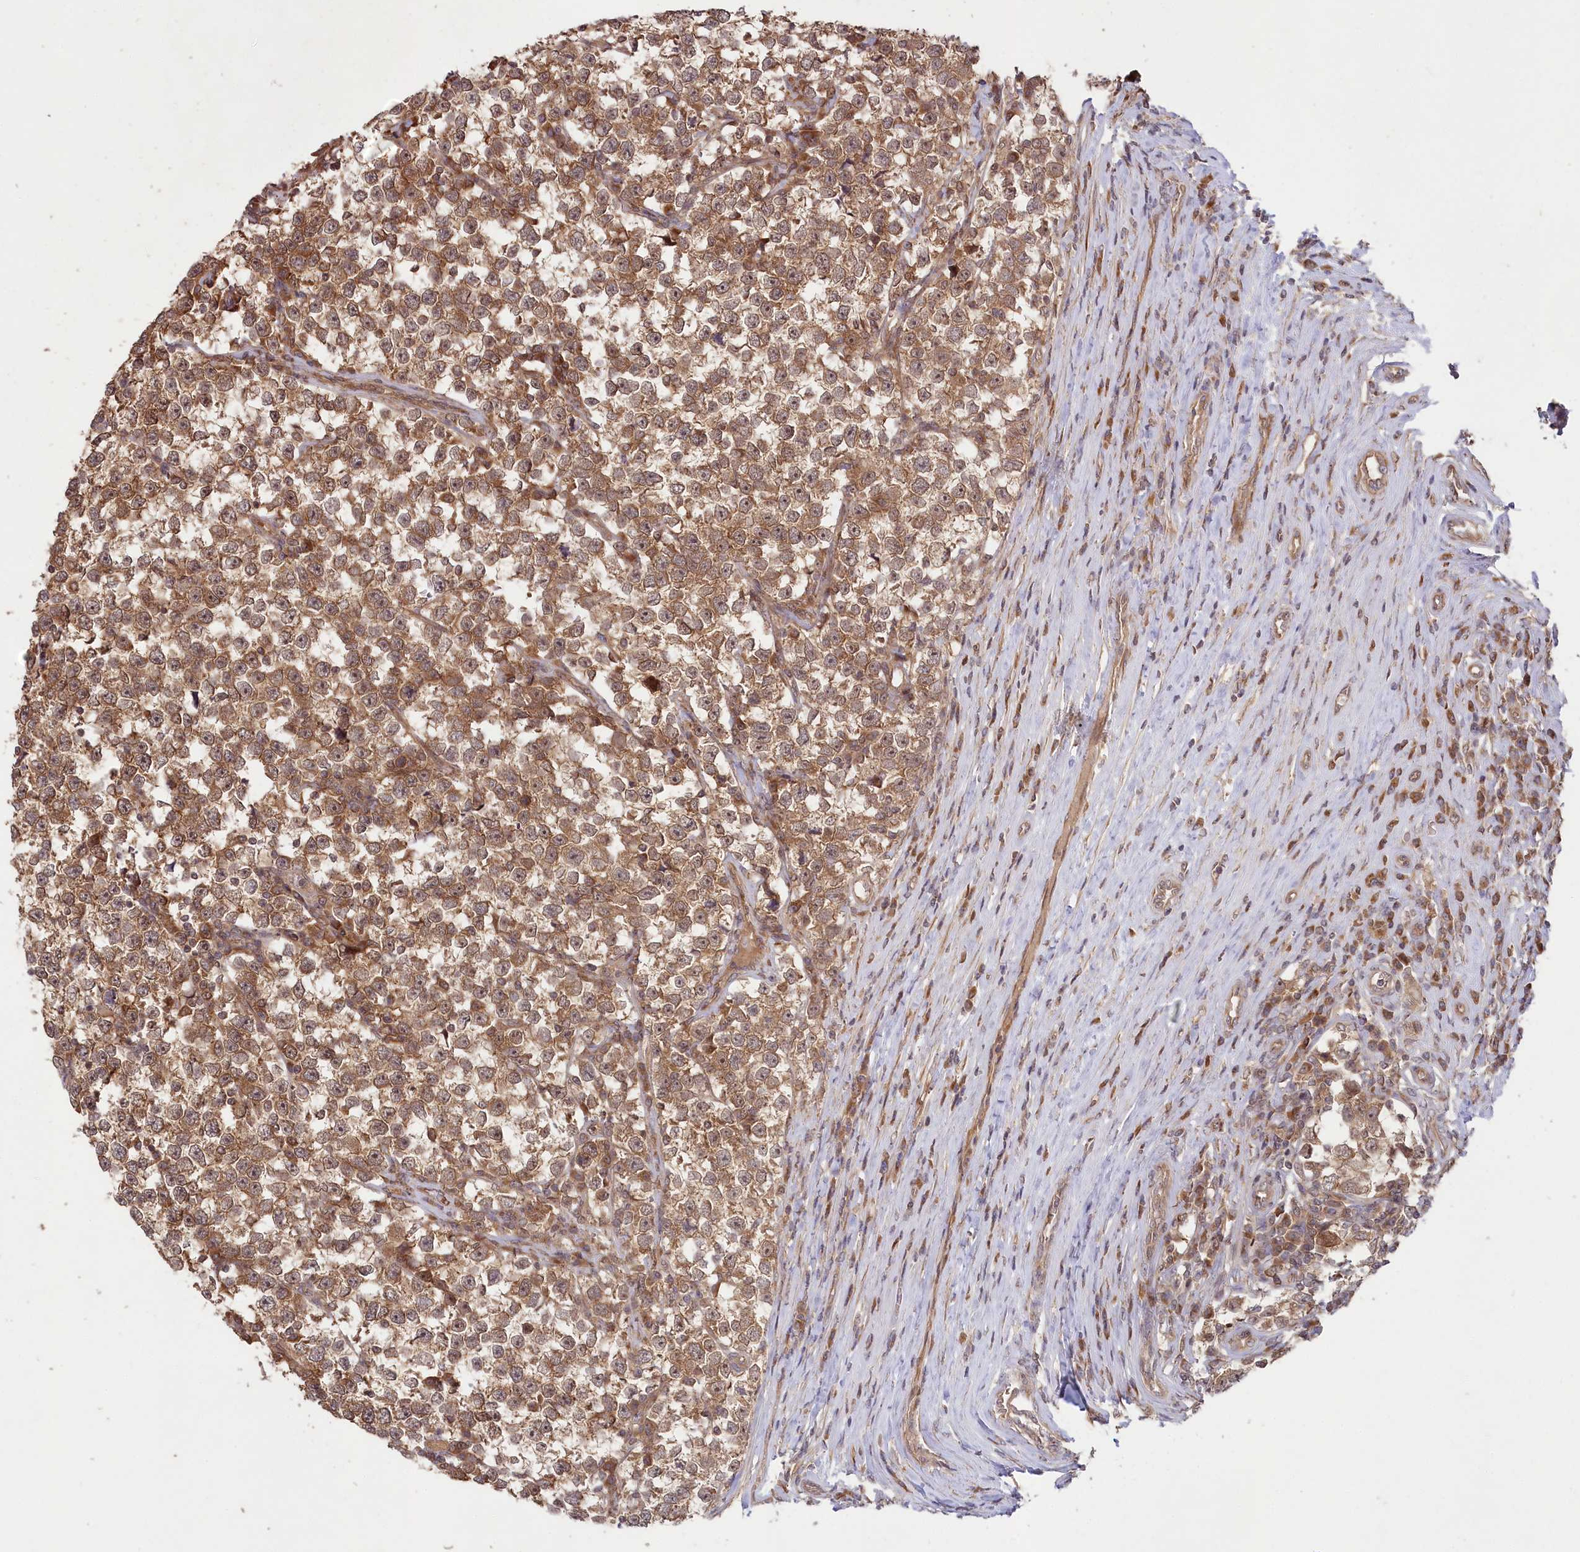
{"staining": {"intensity": "moderate", "quantity": ">75%", "location": "cytoplasmic/membranous,nuclear"}, "tissue": "testis cancer", "cell_type": "Tumor cells", "image_type": "cancer", "snomed": [{"axis": "morphology", "description": "Normal tissue, NOS"}, {"axis": "morphology", "description": "Seminoma, NOS"}, {"axis": "topography", "description": "Testis"}], "caption": "Immunohistochemical staining of human seminoma (testis) demonstrates moderate cytoplasmic/membranous and nuclear protein staining in approximately >75% of tumor cells.", "gene": "TBCA", "patient": {"sex": "male", "age": 43}}